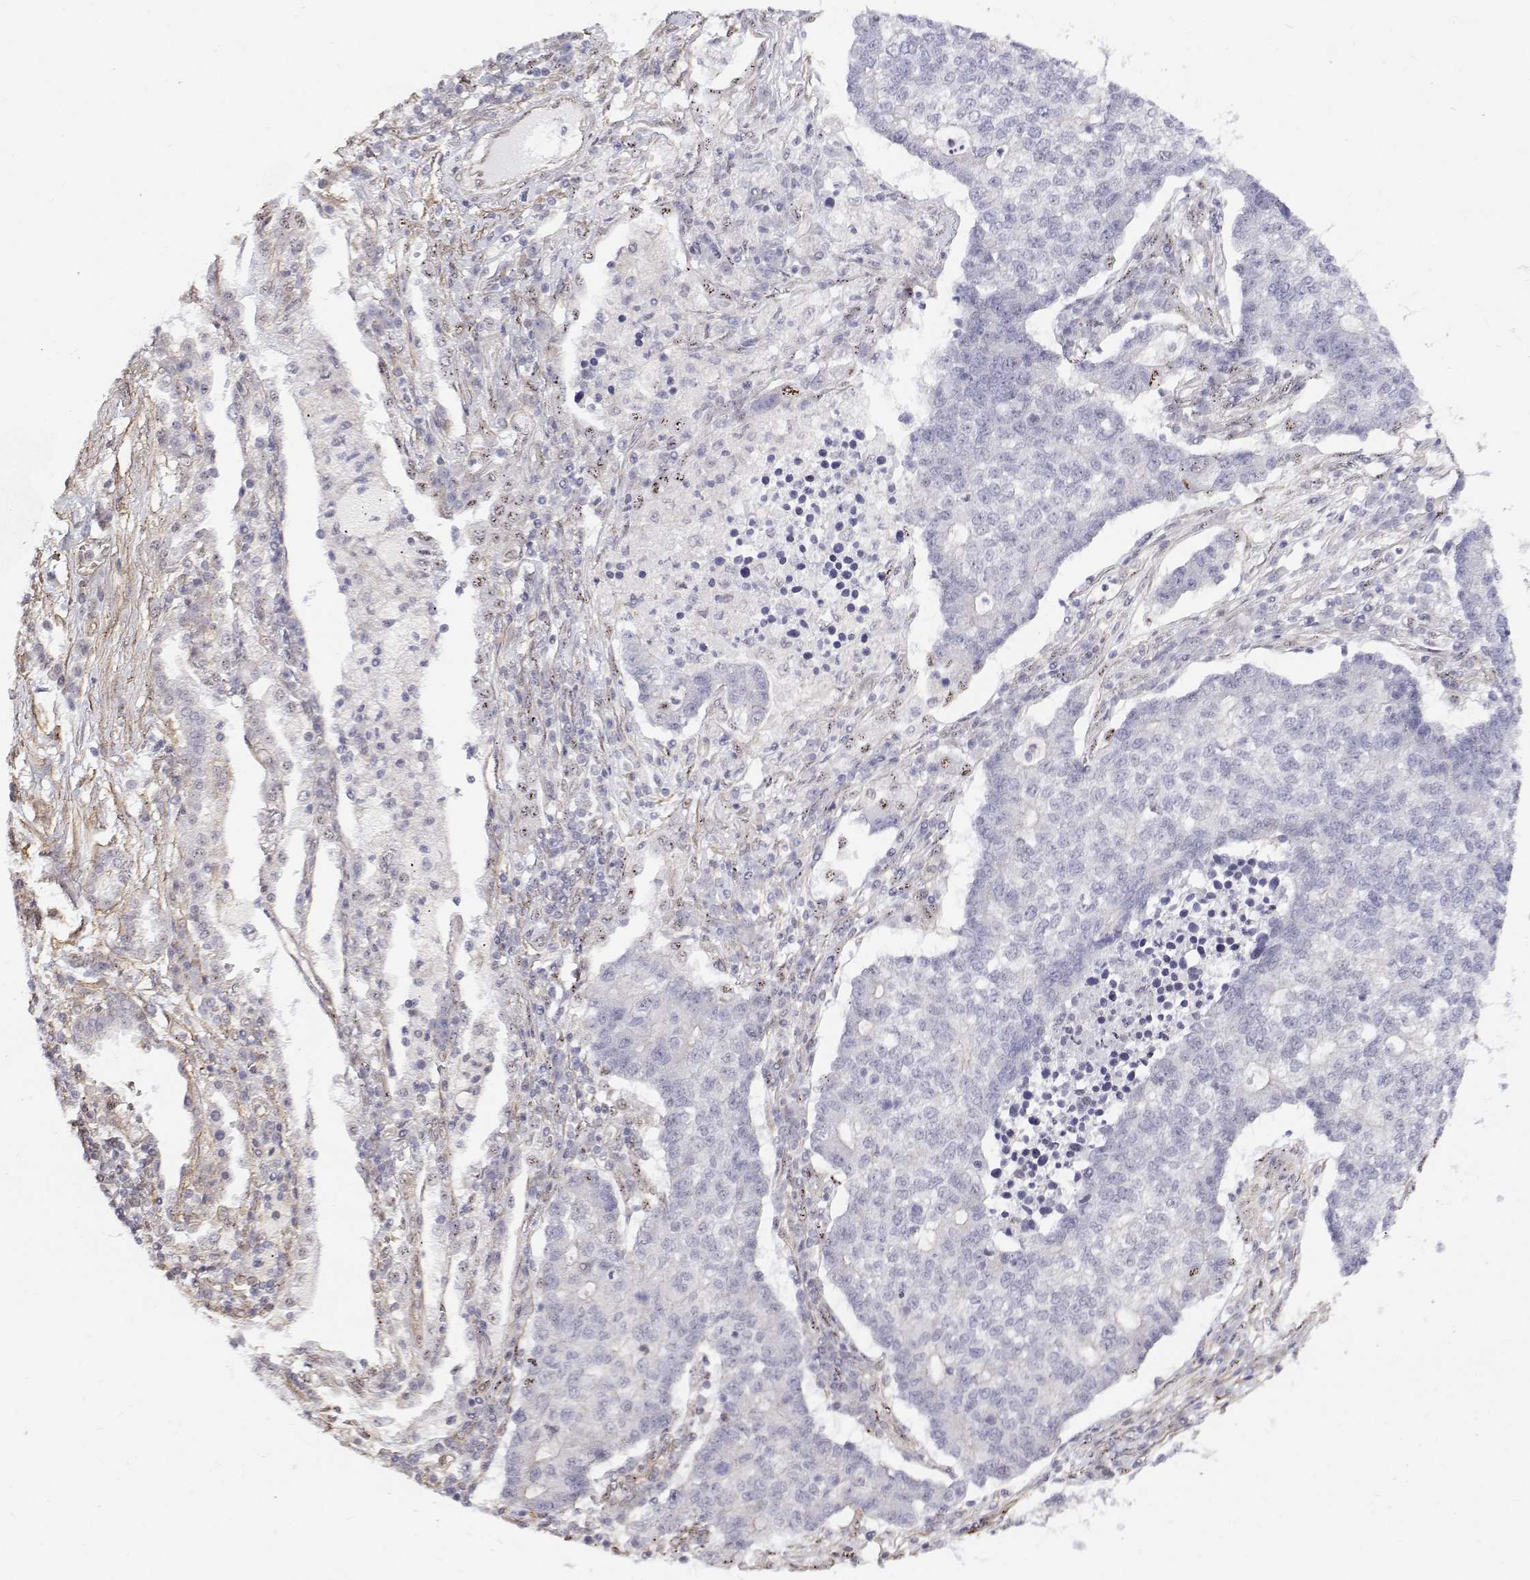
{"staining": {"intensity": "negative", "quantity": "none", "location": "none"}, "tissue": "lung cancer", "cell_type": "Tumor cells", "image_type": "cancer", "snomed": [{"axis": "morphology", "description": "Adenocarcinoma, NOS"}, {"axis": "topography", "description": "Lung"}], "caption": "The photomicrograph displays no staining of tumor cells in lung adenocarcinoma.", "gene": "GSDMA", "patient": {"sex": "male", "age": 57}}